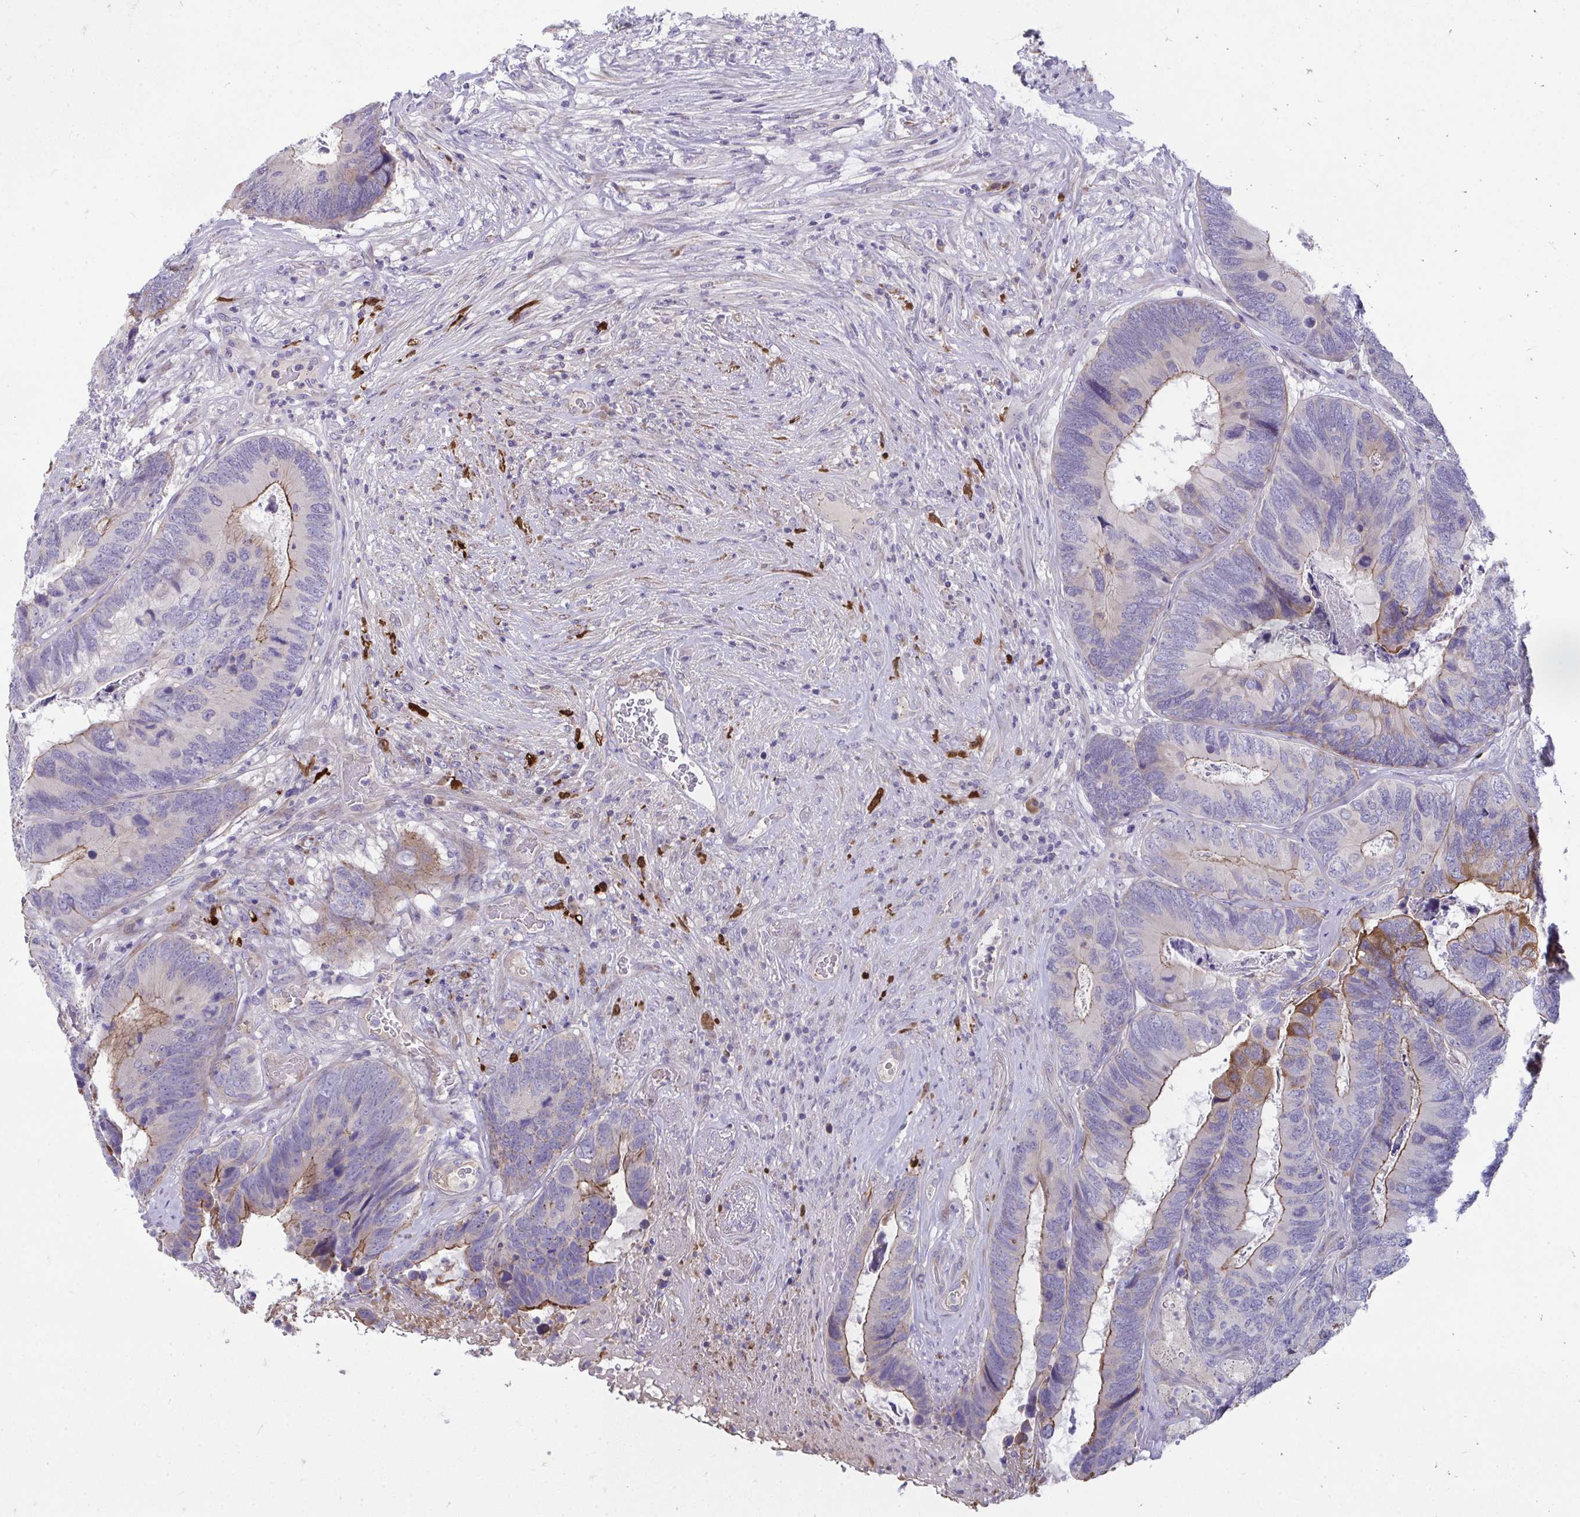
{"staining": {"intensity": "moderate", "quantity": "<25%", "location": "cytoplasmic/membranous"}, "tissue": "colorectal cancer", "cell_type": "Tumor cells", "image_type": "cancer", "snomed": [{"axis": "morphology", "description": "Adenocarcinoma, NOS"}, {"axis": "topography", "description": "Colon"}], "caption": "Immunohistochemistry (DAB) staining of human colorectal cancer (adenocarcinoma) demonstrates moderate cytoplasmic/membranous protein staining in about <25% of tumor cells.", "gene": "PIGZ", "patient": {"sex": "female", "age": 67}}